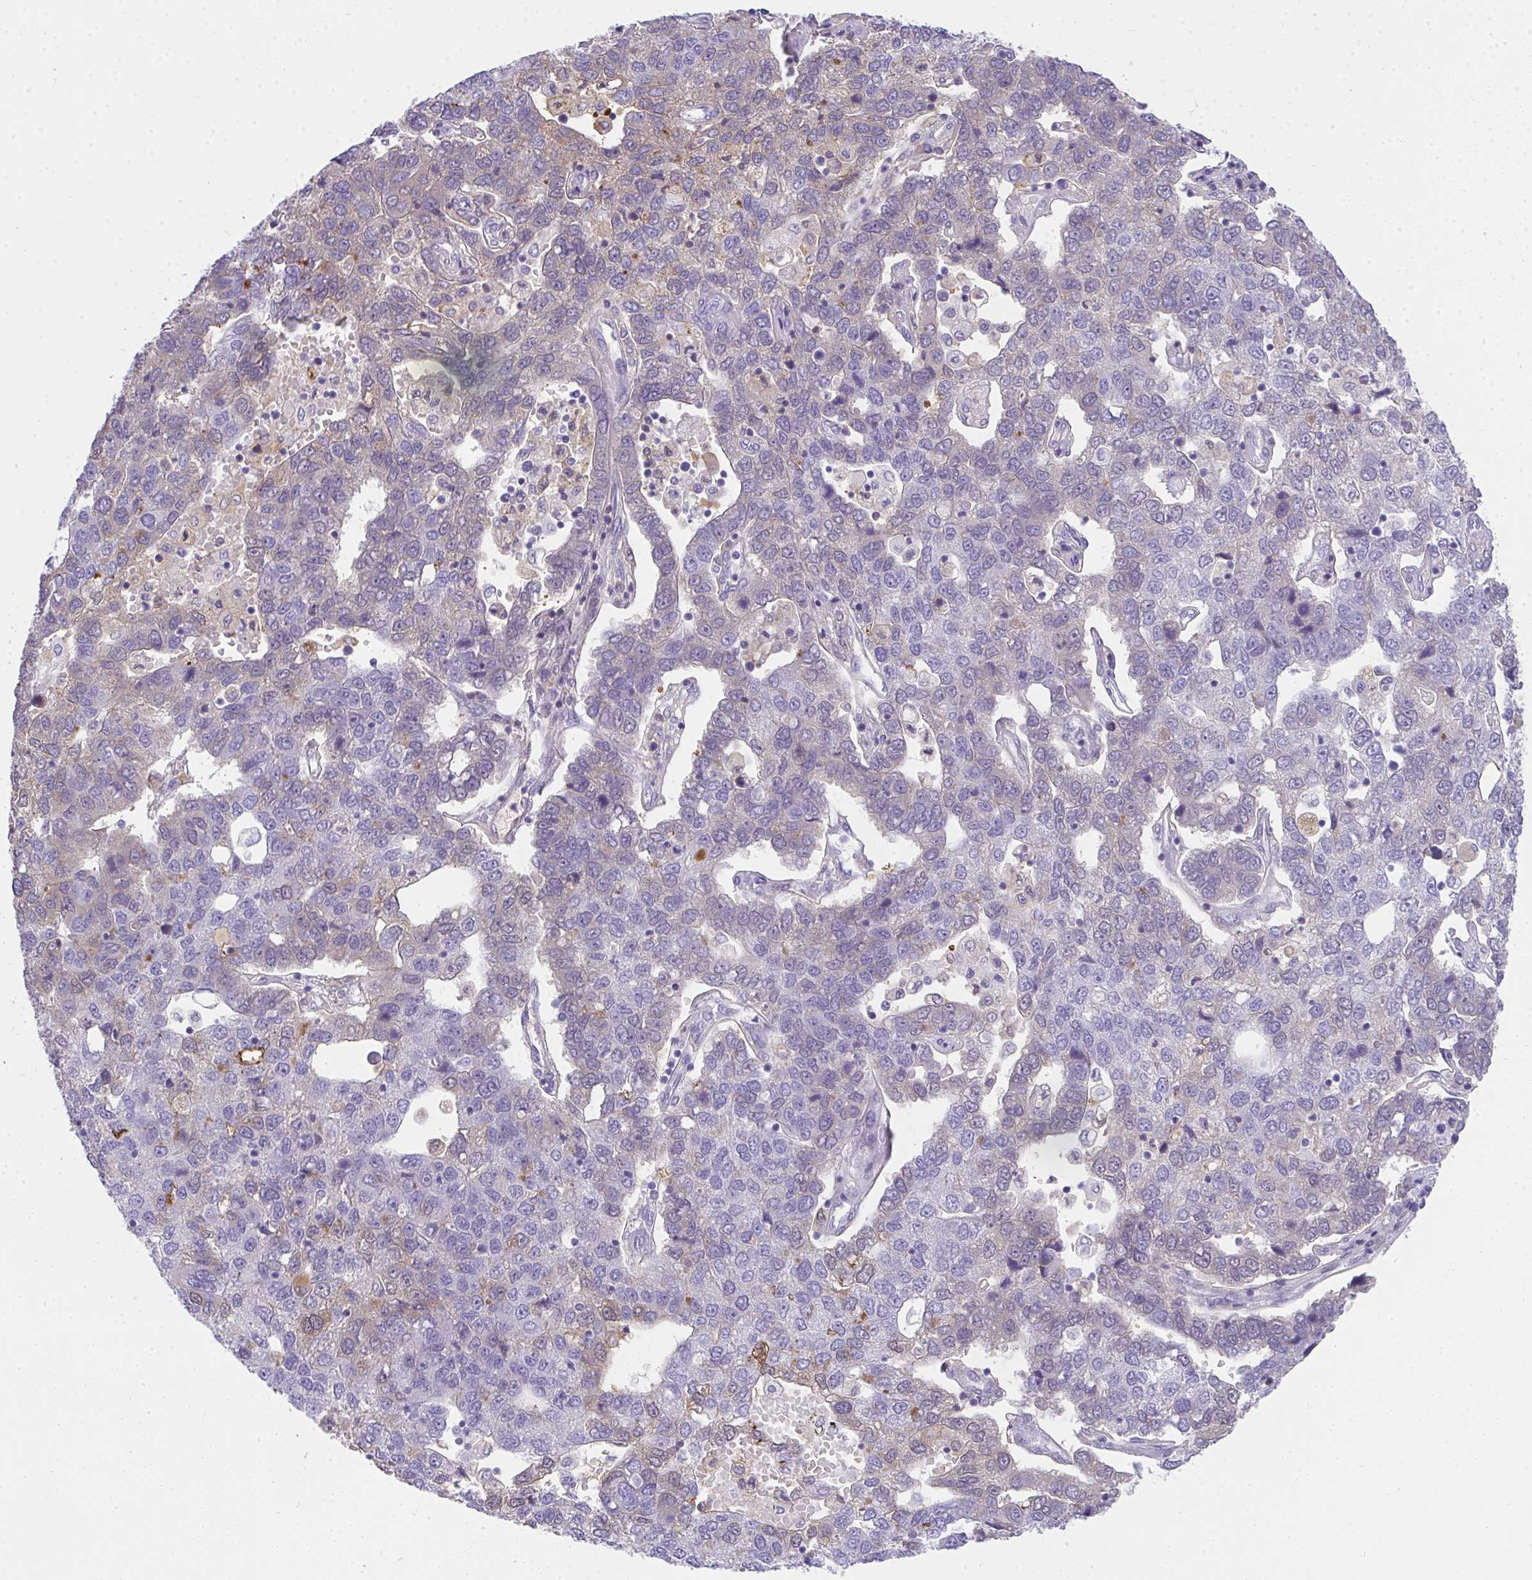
{"staining": {"intensity": "weak", "quantity": "<25%", "location": "cytoplasmic/membranous"}, "tissue": "pancreatic cancer", "cell_type": "Tumor cells", "image_type": "cancer", "snomed": [{"axis": "morphology", "description": "Adenocarcinoma, NOS"}, {"axis": "topography", "description": "Pancreas"}], "caption": "IHC of human pancreatic cancer demonstrates no expression in tumor cells.", "gene": "ZSWIM3", "patient": {"sex": "female", "age": 61}}